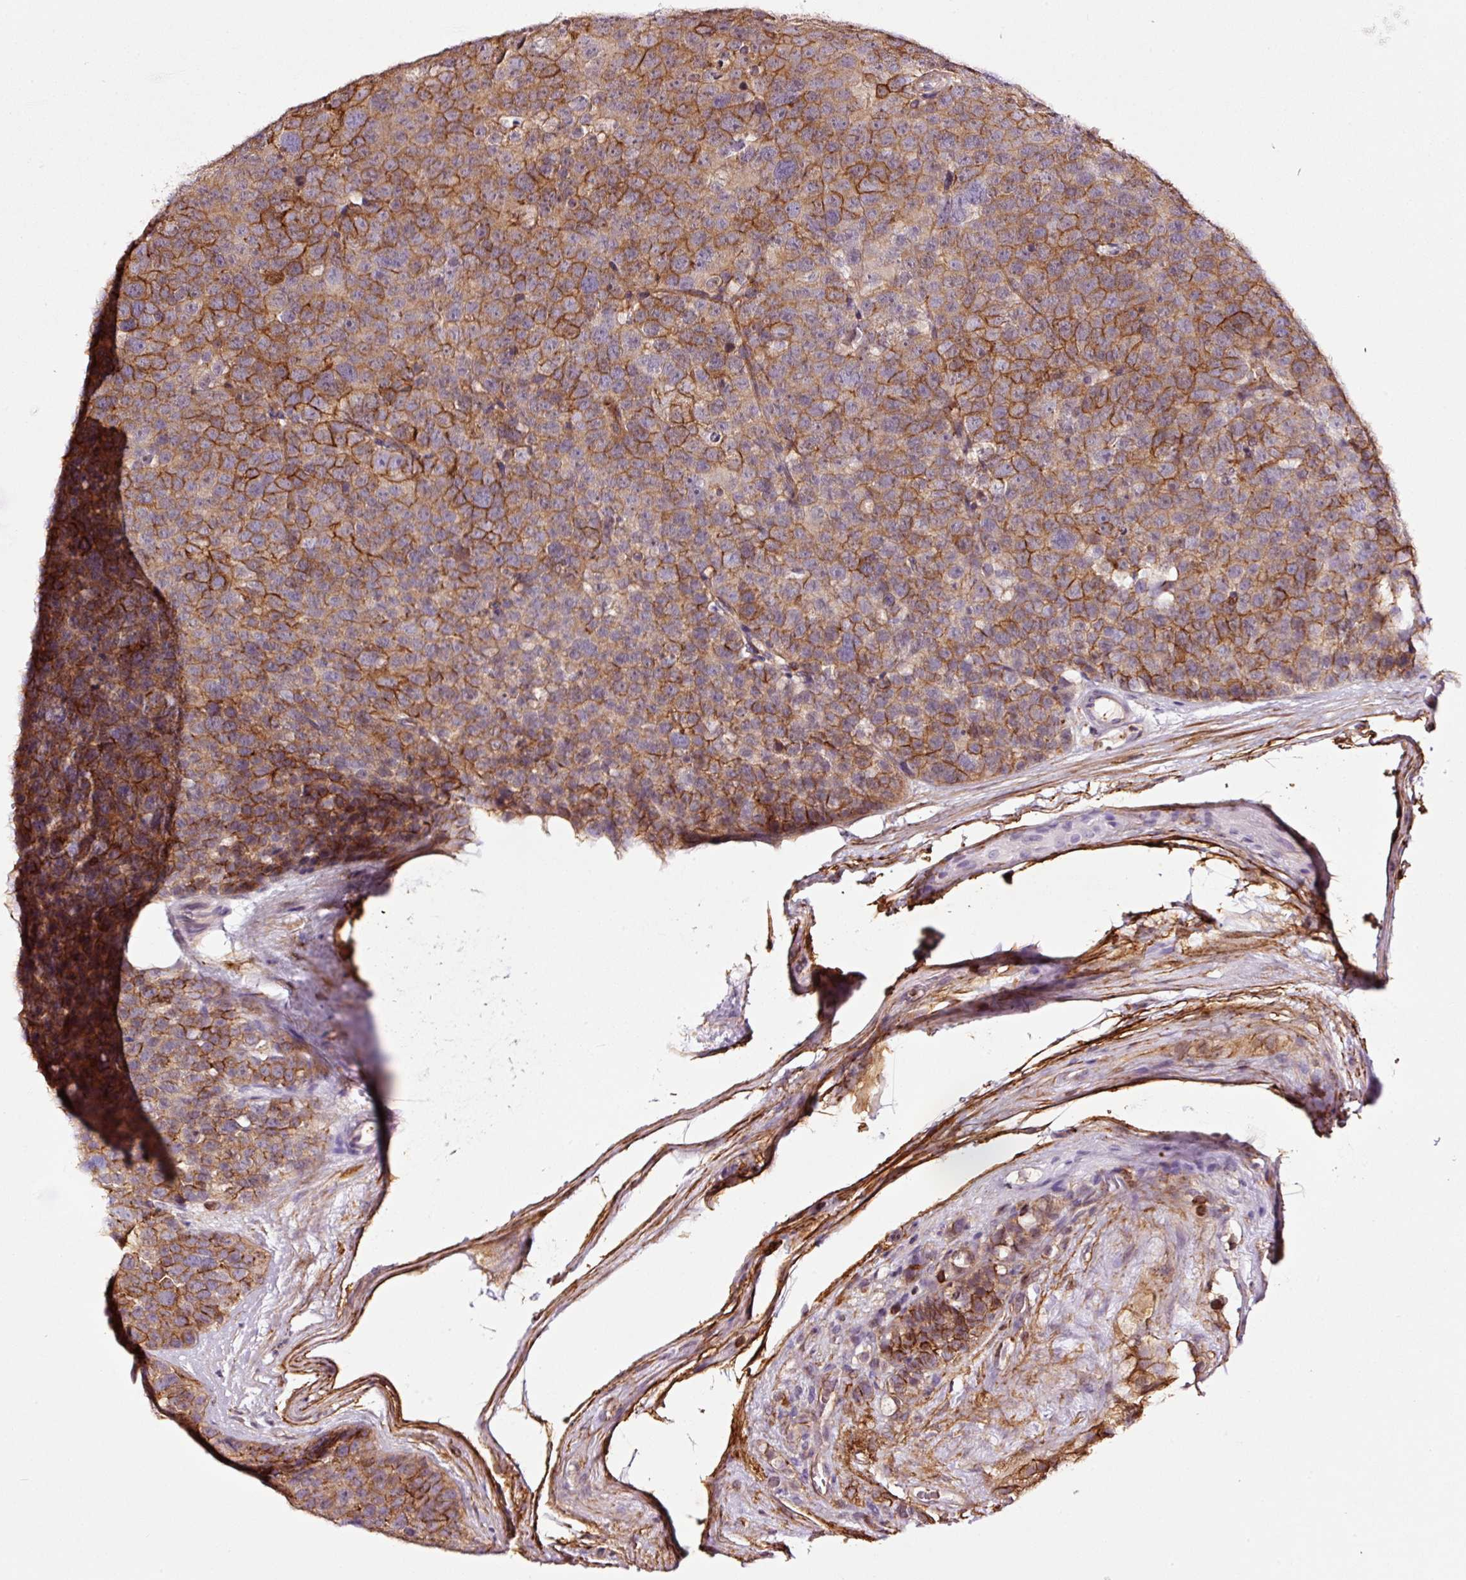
{"staining": {"intensity": "moderate", "quantity": ">75%", "location": "cytoplasmic/membranous"}, "tissue": "testis cancer", "cell_type": "Tumor cells", "image_type": "cancer", "snomed": [{"axis": "morphology", "description": "Seminoma, NOS"}, {"axis": "topography", "description": "Testis"}], "caption": "IHC photomicrograph of testis cancer (seminoma) stained for a protein (brown), which displays medium levels of moderate cytoplasmic/membranous staining in about >75% of tumor cells.", "gene": "ADD3", "patient": {"sex": "male", "age": 71}}